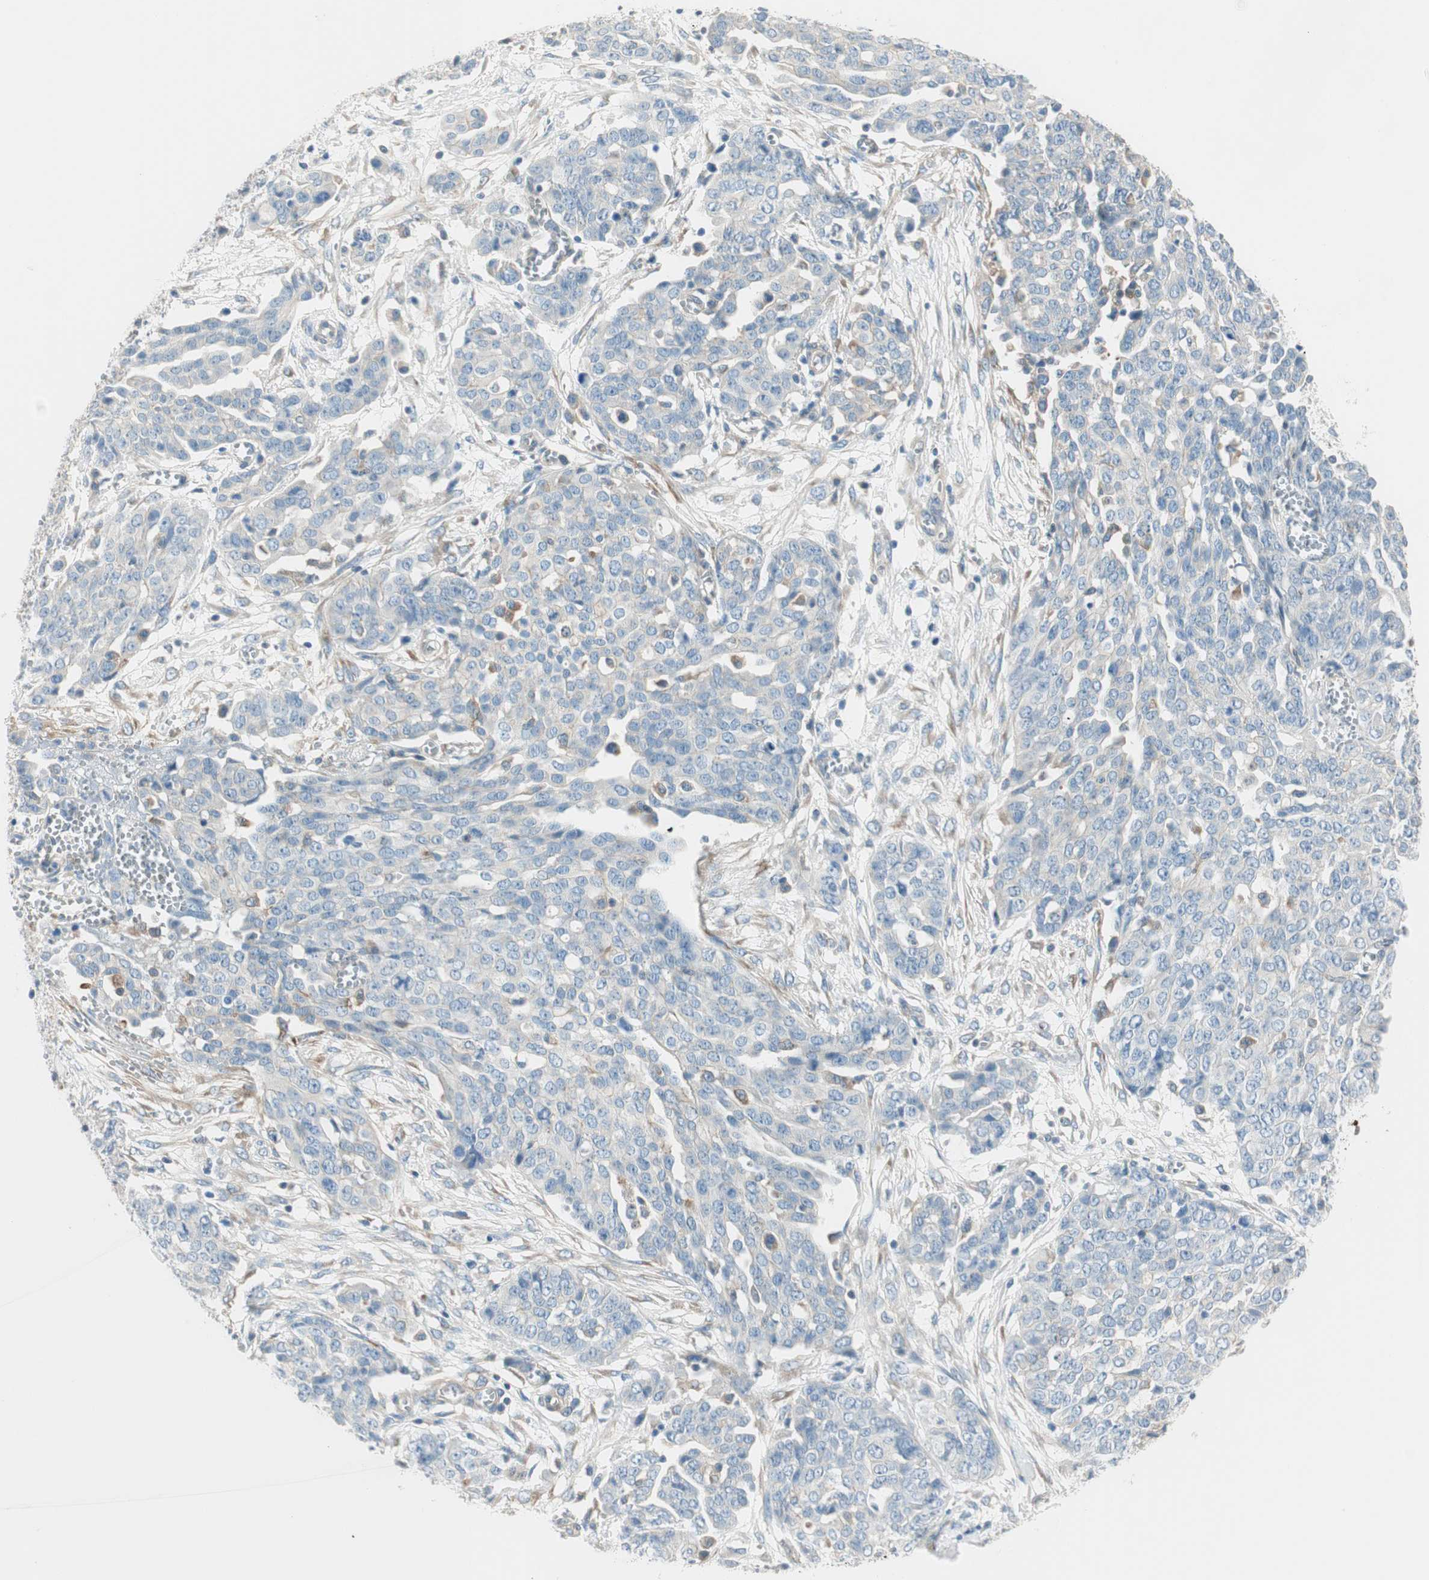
{"staining": {"intensity": "negative", "quantity": "none", "location": "none"}, "tissue": "ovarian cancer", "cell_type": "Tumor cells", "image_type": "cancer", "snomed": [{"axis": "morphology", "description": "Cystadenocarcinoma, serous, NOS"}, {"axis": "topography", "description": "Soft tissue"}, {"axis": "topography", "description": "Ovary"}], "caption": "This is an immunohistochemistry photomicrograph of ovarian cancer. There is no positivity in tumor cells.", "gene": "CDK3", "patient": {"sex": "female", "age": 57}}